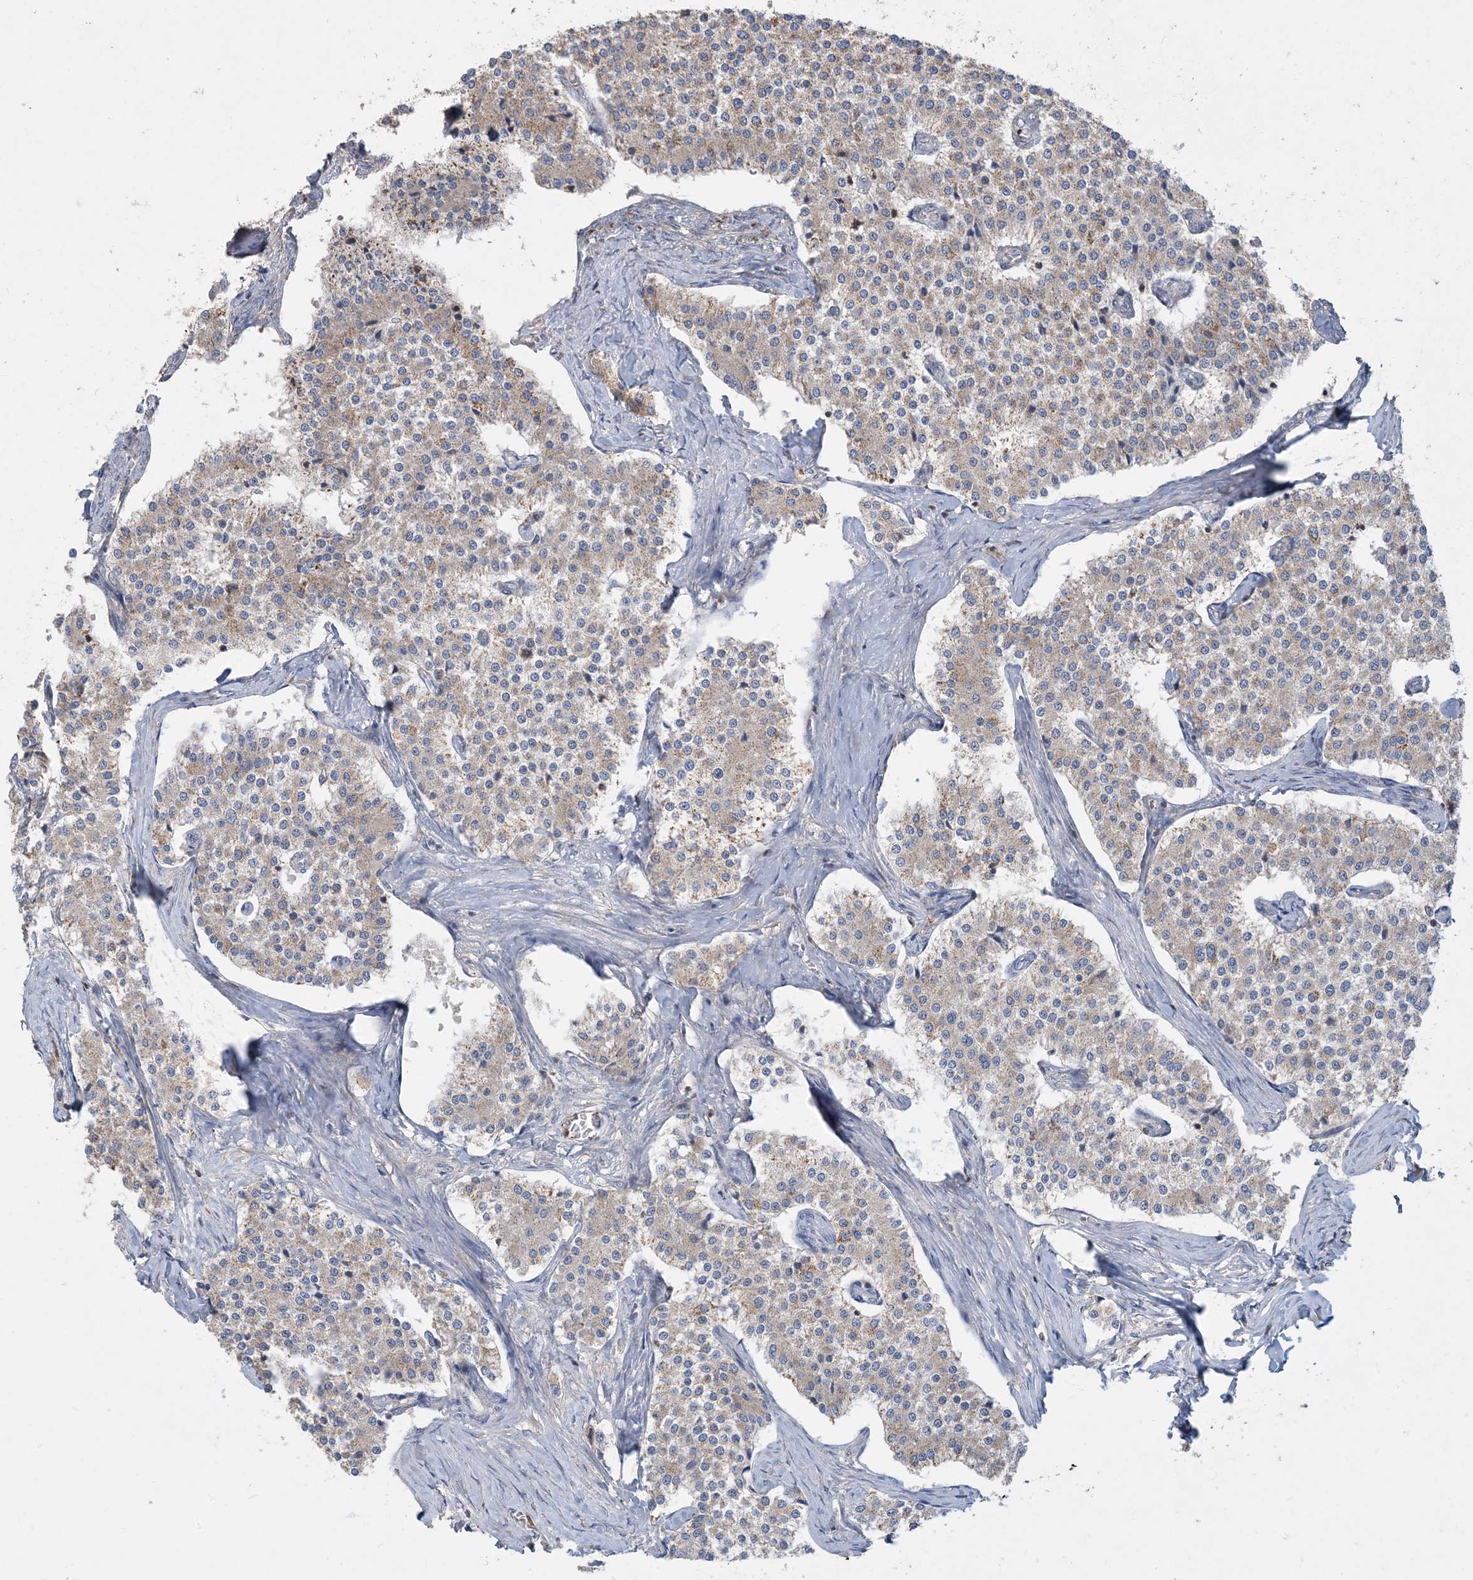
{"staining": {"intensity": "weak", "quantity": "<25%", "location": "cytoplasmic/membranous"}, "tissue": "carcinoid", "cell_type": "Tumor cells", "image_type": "cancer", "snomed": [{"axis": "morphology", "description": "Carcinoid, malignant, NOS"}, {"axis": "topography", "description": "Colon"}], "caption": "Tumor cells are negative for brown protein staining in carcinoid. (Brightfield microscopy of DAB (3,3'-diaminobenzidine) IHC at high magnification).", "gene": "ECHDC1", "patient": {"sex": "female", "age": 52}}